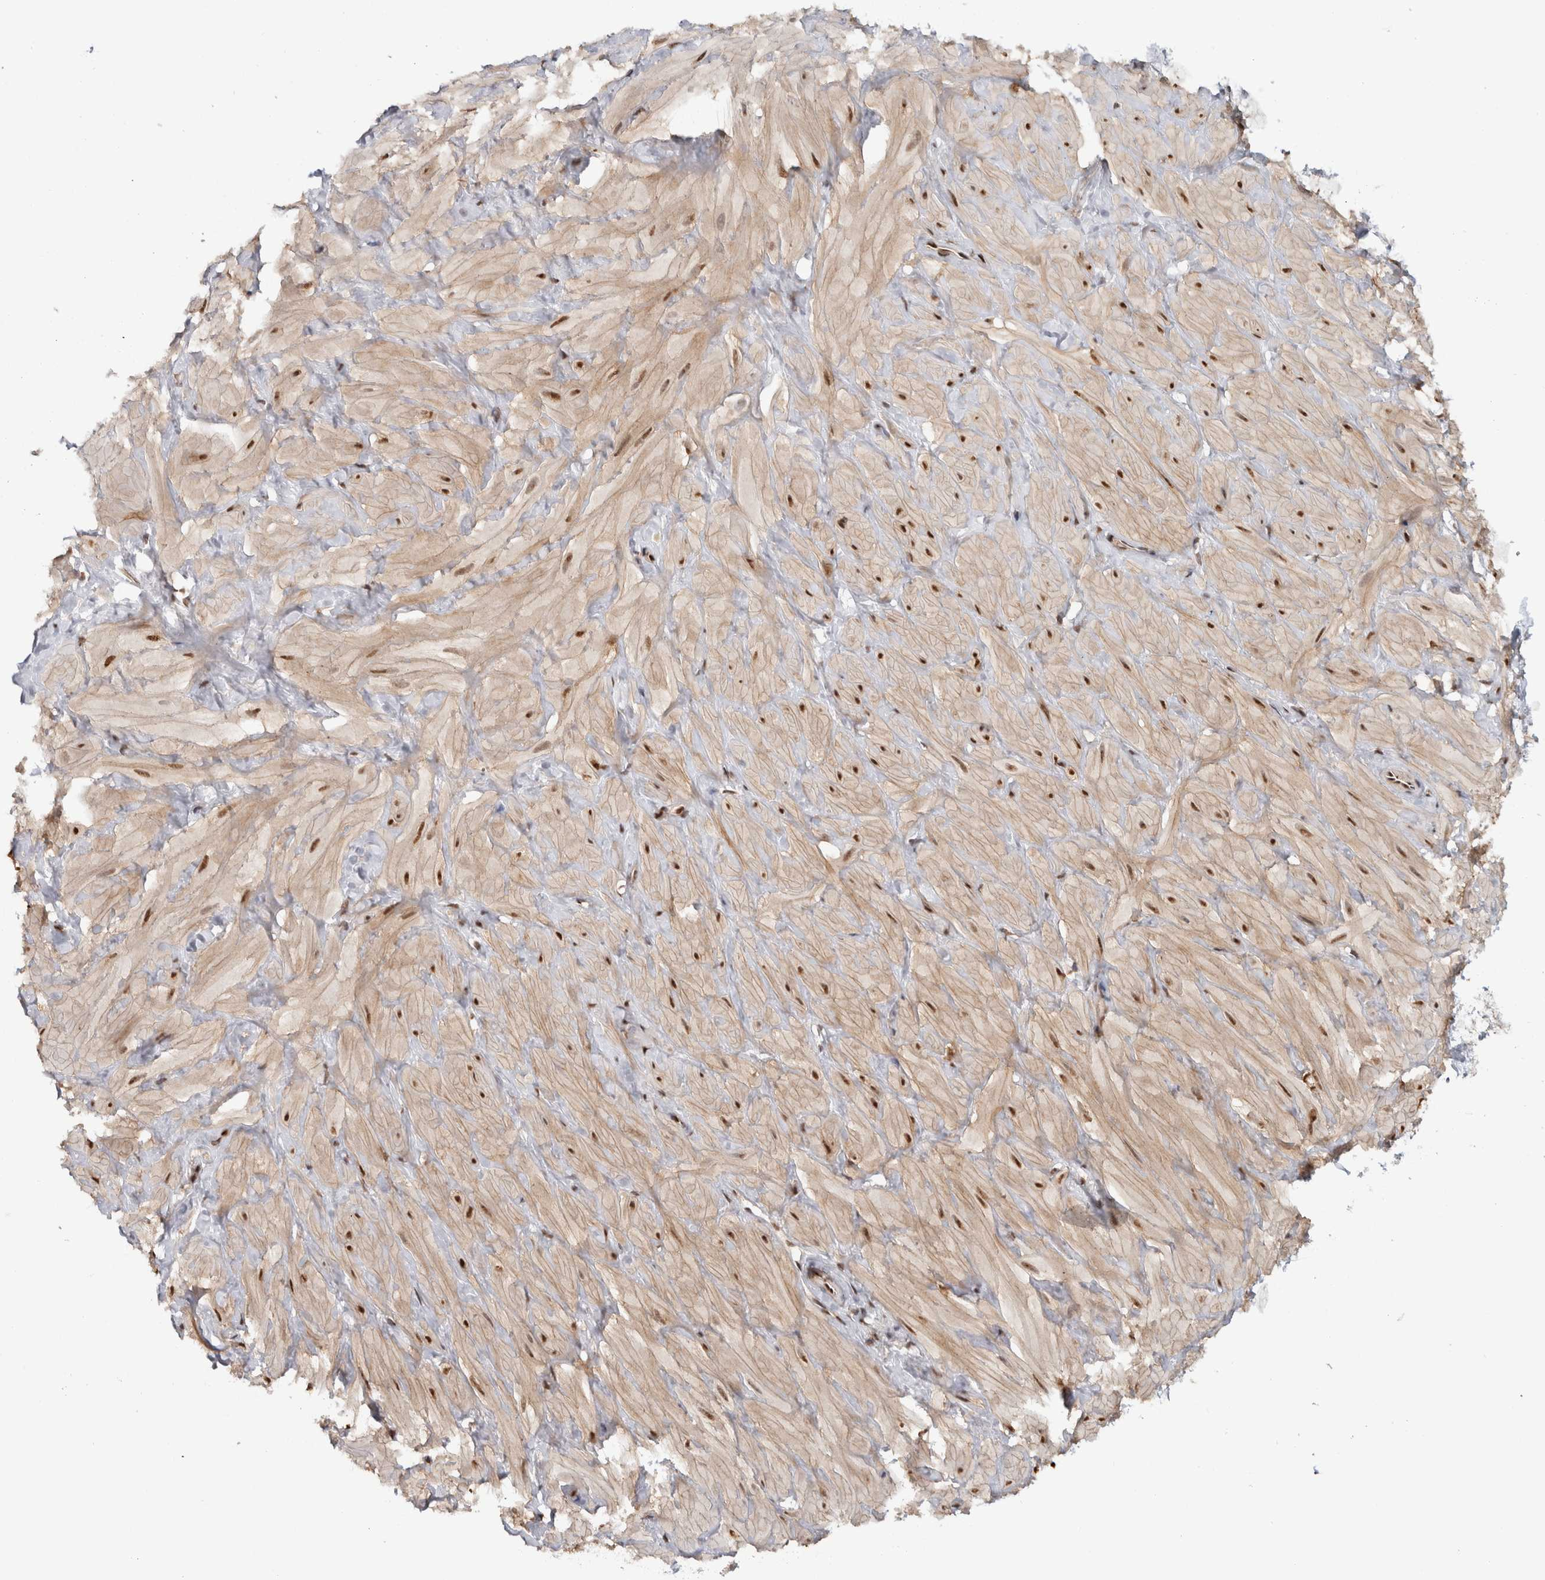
{"staining": {"intensity": "weak", "quantity": "25%-75%", "location": "cytoplasmic/membranous"}, "tissue": "adipose tissue", "cell_type": "Adipocytes", "image_type": "normal", "snomed": [{"axis": "morphology", "description": "Normal tissue, NOS"}, {"axis": "topography", "description": "Adipose tissue"}, {"axis": "topography", "description": "Vascular tissue"}, {"axis": "topography", "description": "Peripheral nerve tissue"}], "caption": "Weak cytoplasmic/membranous expression for a protein is present in about 25%-75% of adipocytes of unremarkable adipose tissue using IHC.", "gene": "RPS6KA2", "patient": {"sex": "male", "age": 25}}